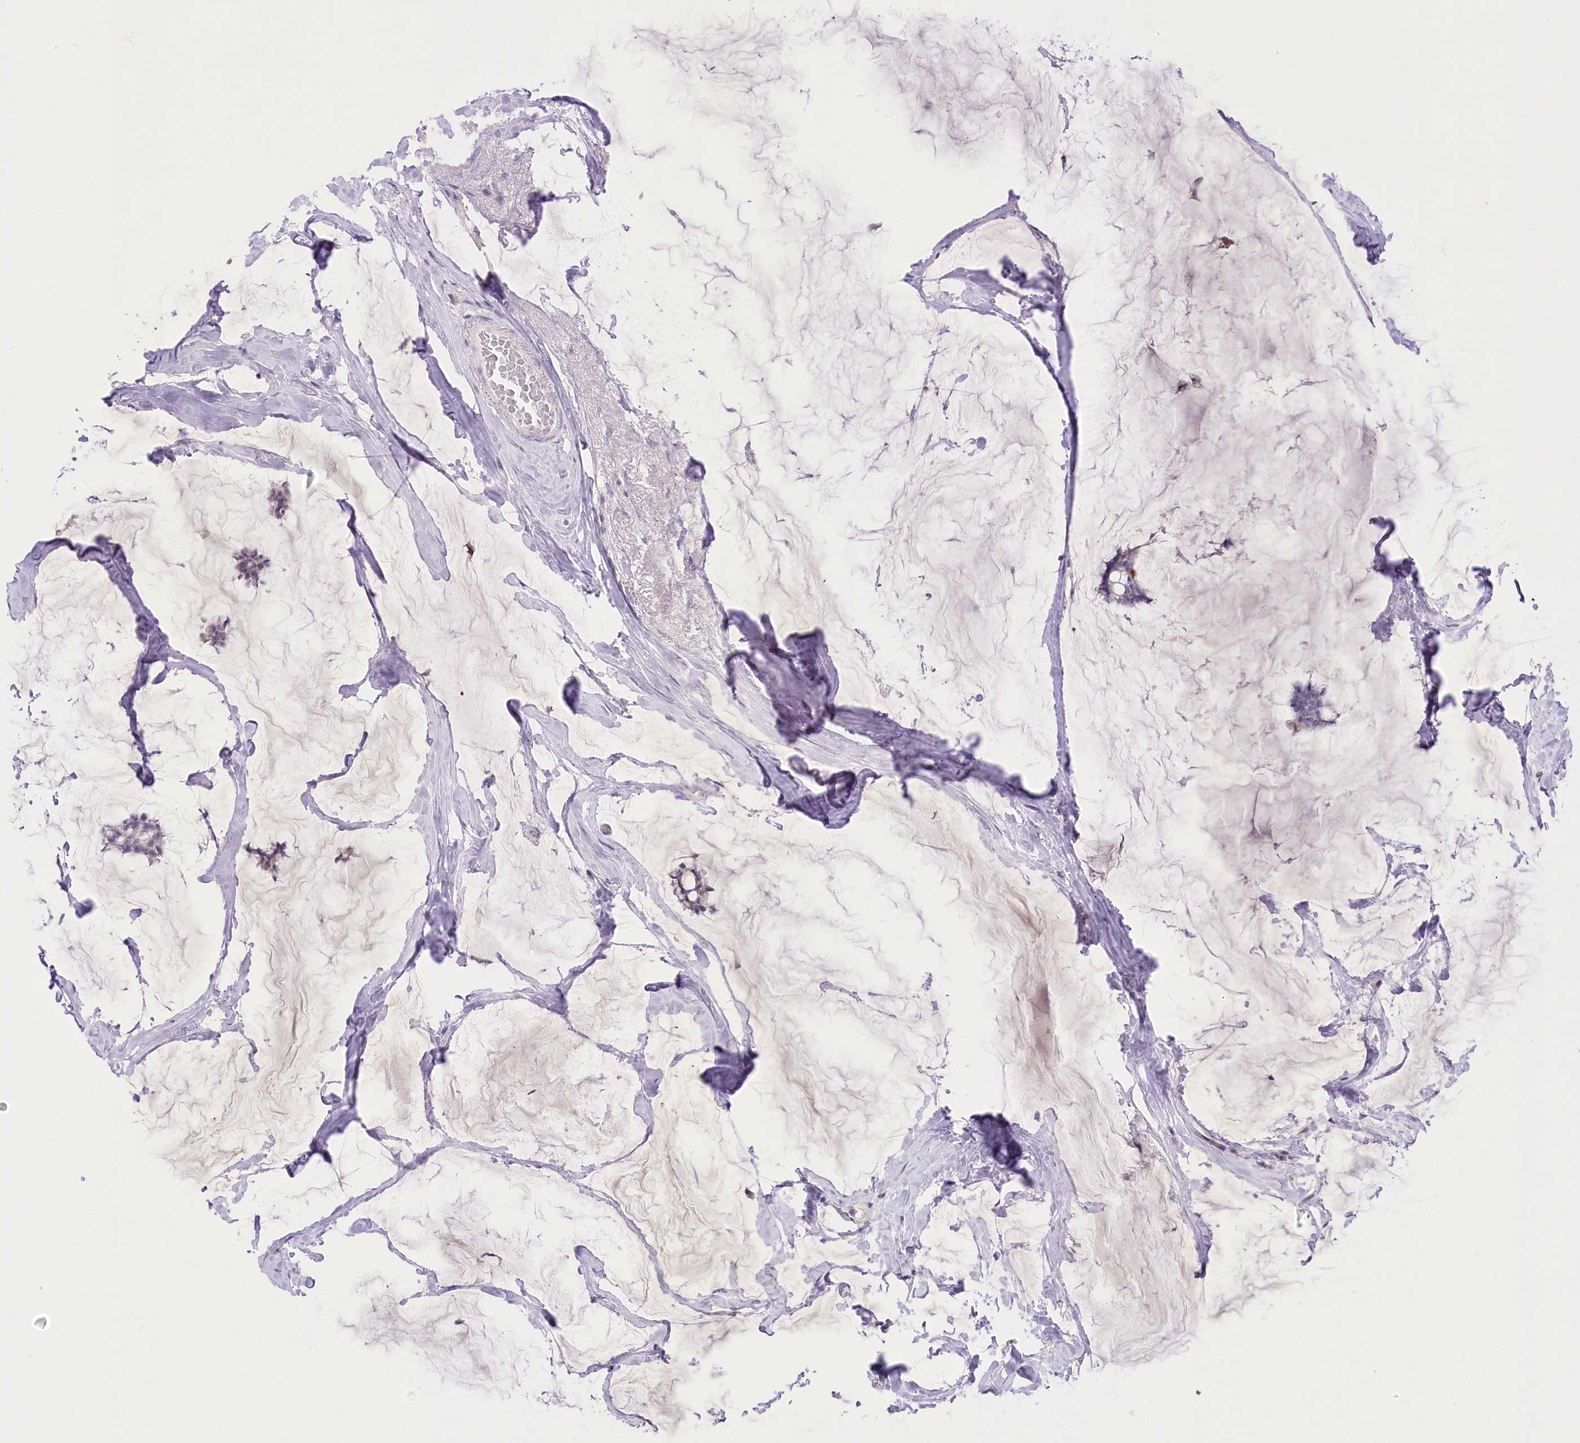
{"staining": {"intensity": "negative", "quantity": "none", "location": "none"}, "tissue": "breast cancer", "cell_type": "Tumor cells", "image_type": "cancer", "snomed": [{"axis": "morphology", "description": "Duct carcinoma"}, {"axis": "topography", "description": "Breast"}], "caption": "The immunohistochemistry image has no significant staining in tumor cells of breast intraductal carcinoma tissue.", "gene": "CCDC30", "patient": {"sex": "female", "age": 93}}